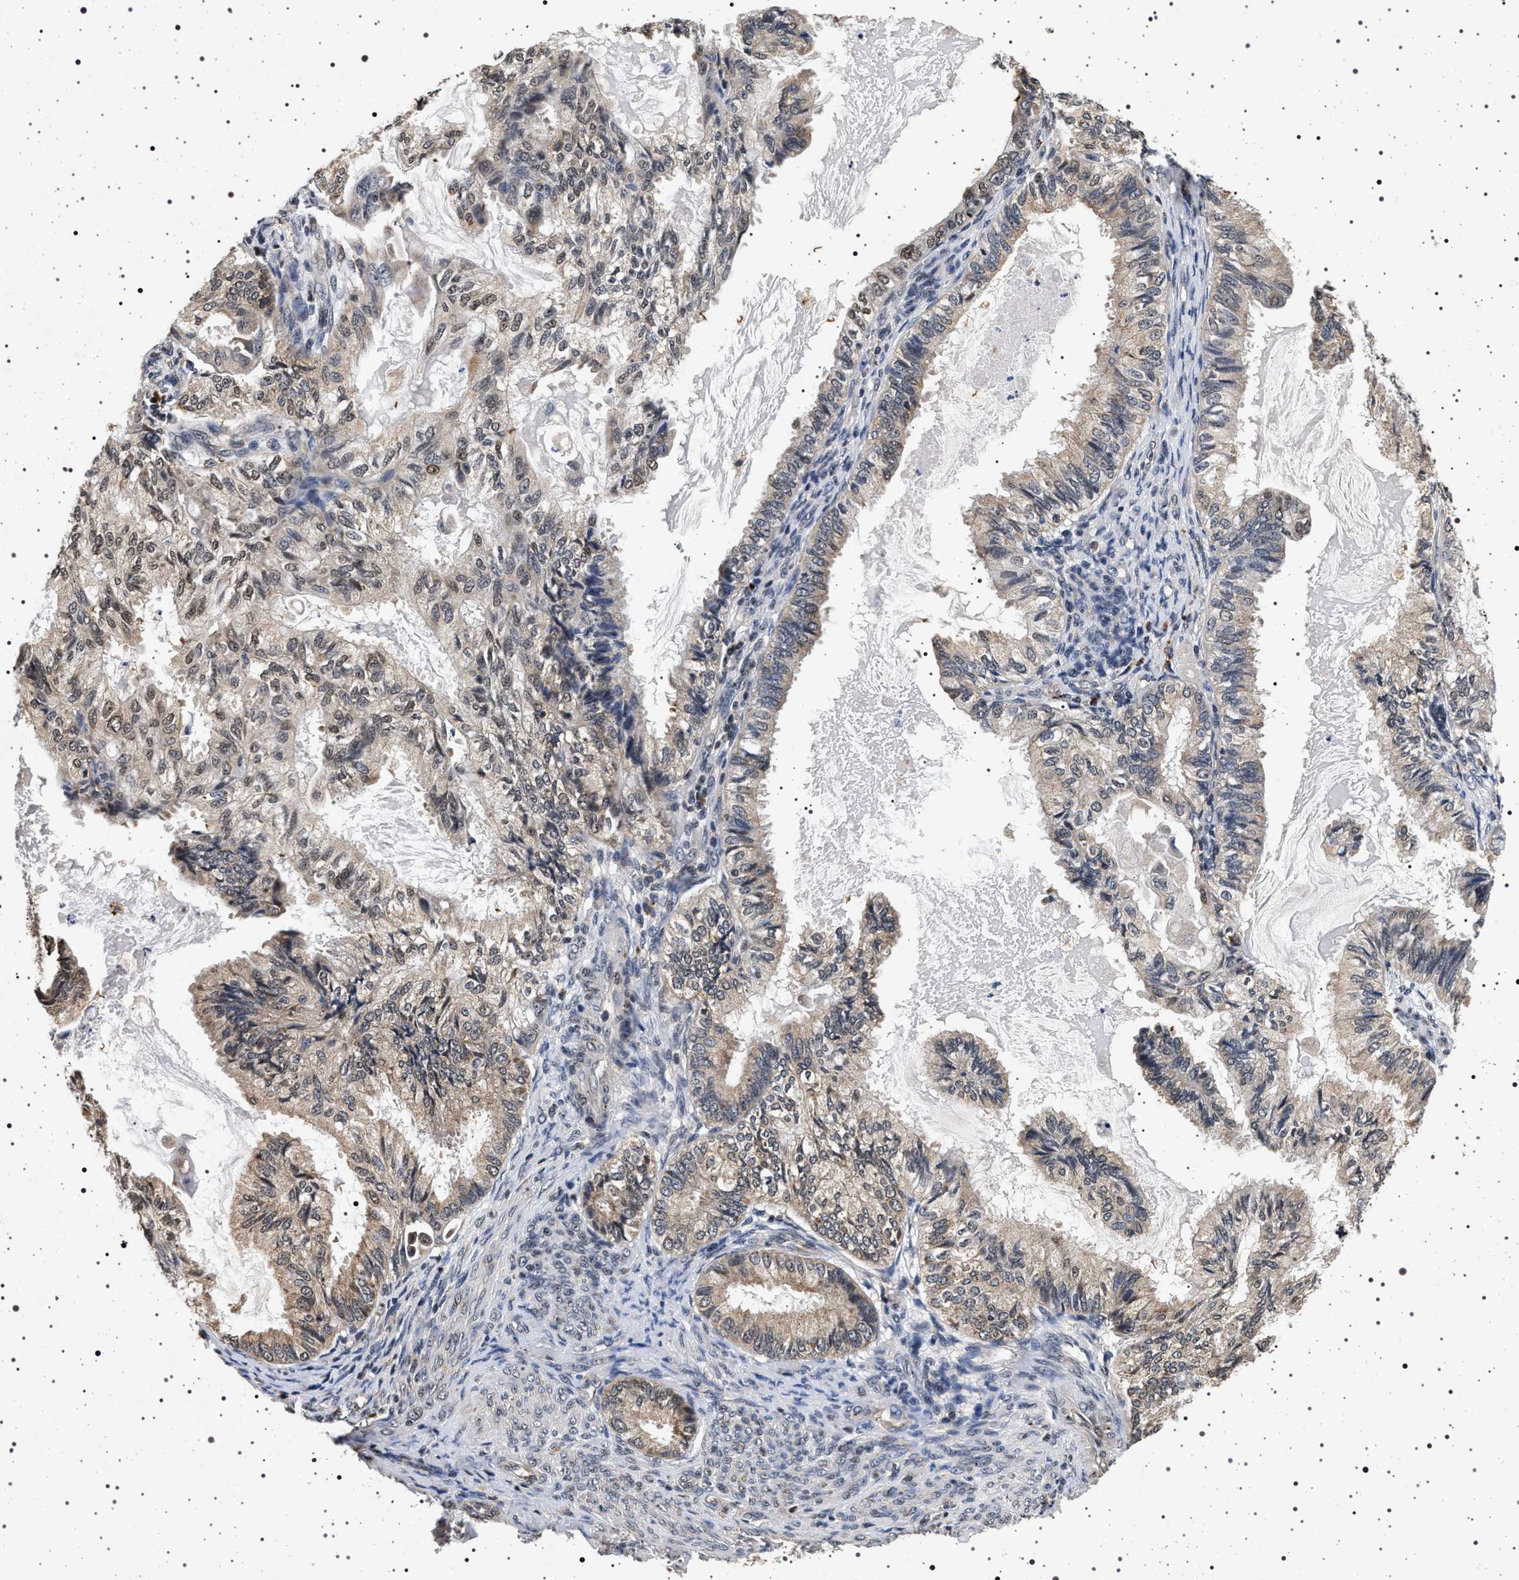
{"staining": {"intensity": "weak", "quantity": "25%-75%", "location": "cytoplasmic/membranous,nuclear"}, "tissue": "cervical cancer", "cell_type": "Tumor cells", "image_type": "cancer", "snomed": [{"axis": "morphology", "description": "Normal tissue, NOS"}, {"axis": "morphology", "description": "Adenocarcinoma, NOS"}, {"axis": "topography", "description": "Cervix"}, {"axis": "topography", "description": "Endometrium"}], "caption": "Tumor cells display low levels of weak cytoplasmic/membranous and nuclear expression in approximately 25%-75% of cells in human cervical cancer (adenocarcinoma).", "gene": "CDKN1B", "patient": {"sex": "female", "age": 86}}